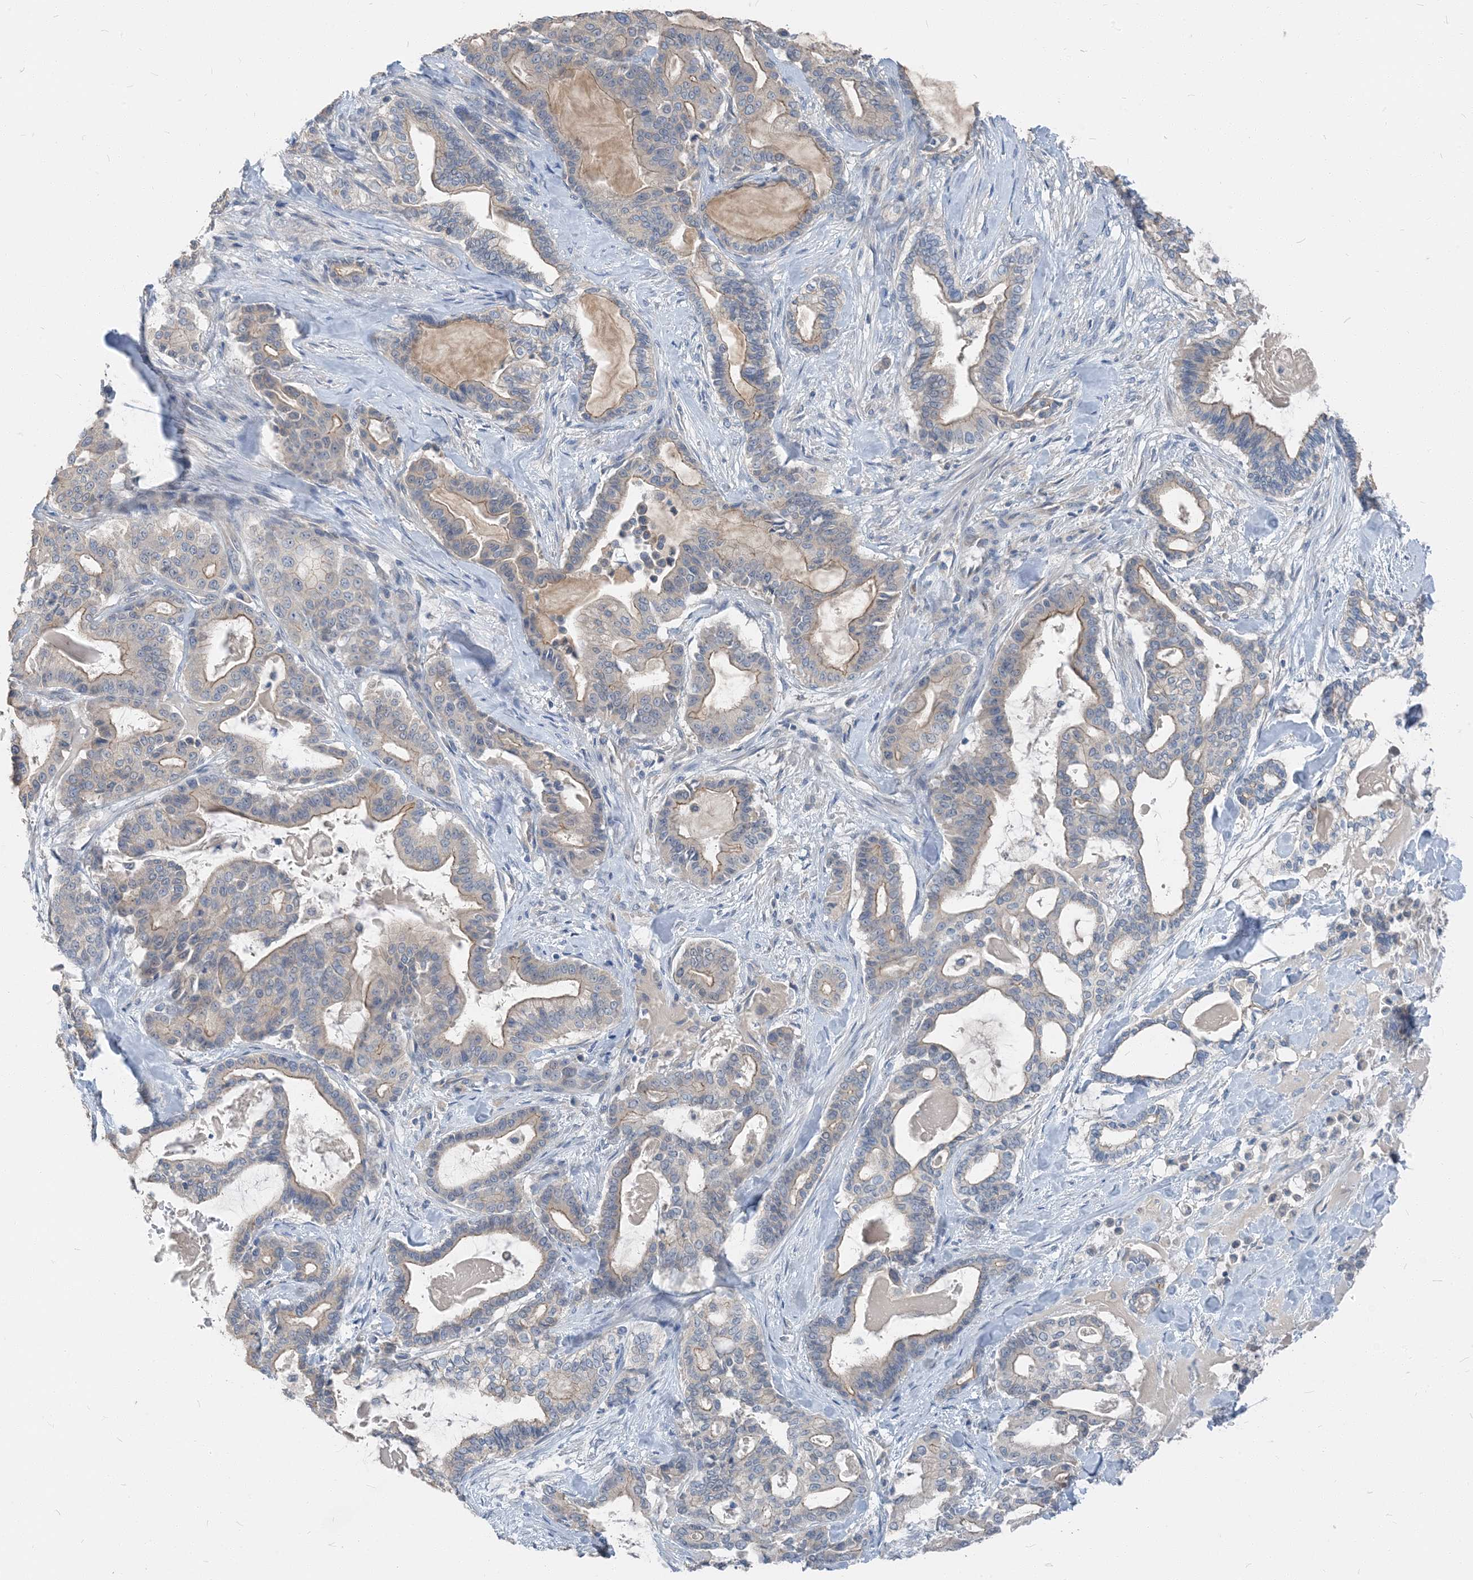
{"staining": {"intensity": "weak", "quantity": "25%-75%", "location": "cytoplasmic/membranous"}, "tissue": "pancreatic cancer", "cell_type": "Tumor cells", "image_type": "cancer", "snomed": [{"axis": "morphology", "description": "Adenocarcinoma, NOS"}, {"axis": "topography", "description": "Pancreas"}], "caption": "An image of human pancreatic adenocarcinoma stained for a protein exhibits weak cytoplasmic/membranous brown staining in tumor cells. The staining was performed using DAB (3,3'-diaminobenzidine), with brown indicating positive protein expression. Nuclei are stained blue with hematoxylin.", "gene": "NCOA7", "patient": {"sex": "male", "age": 63}}